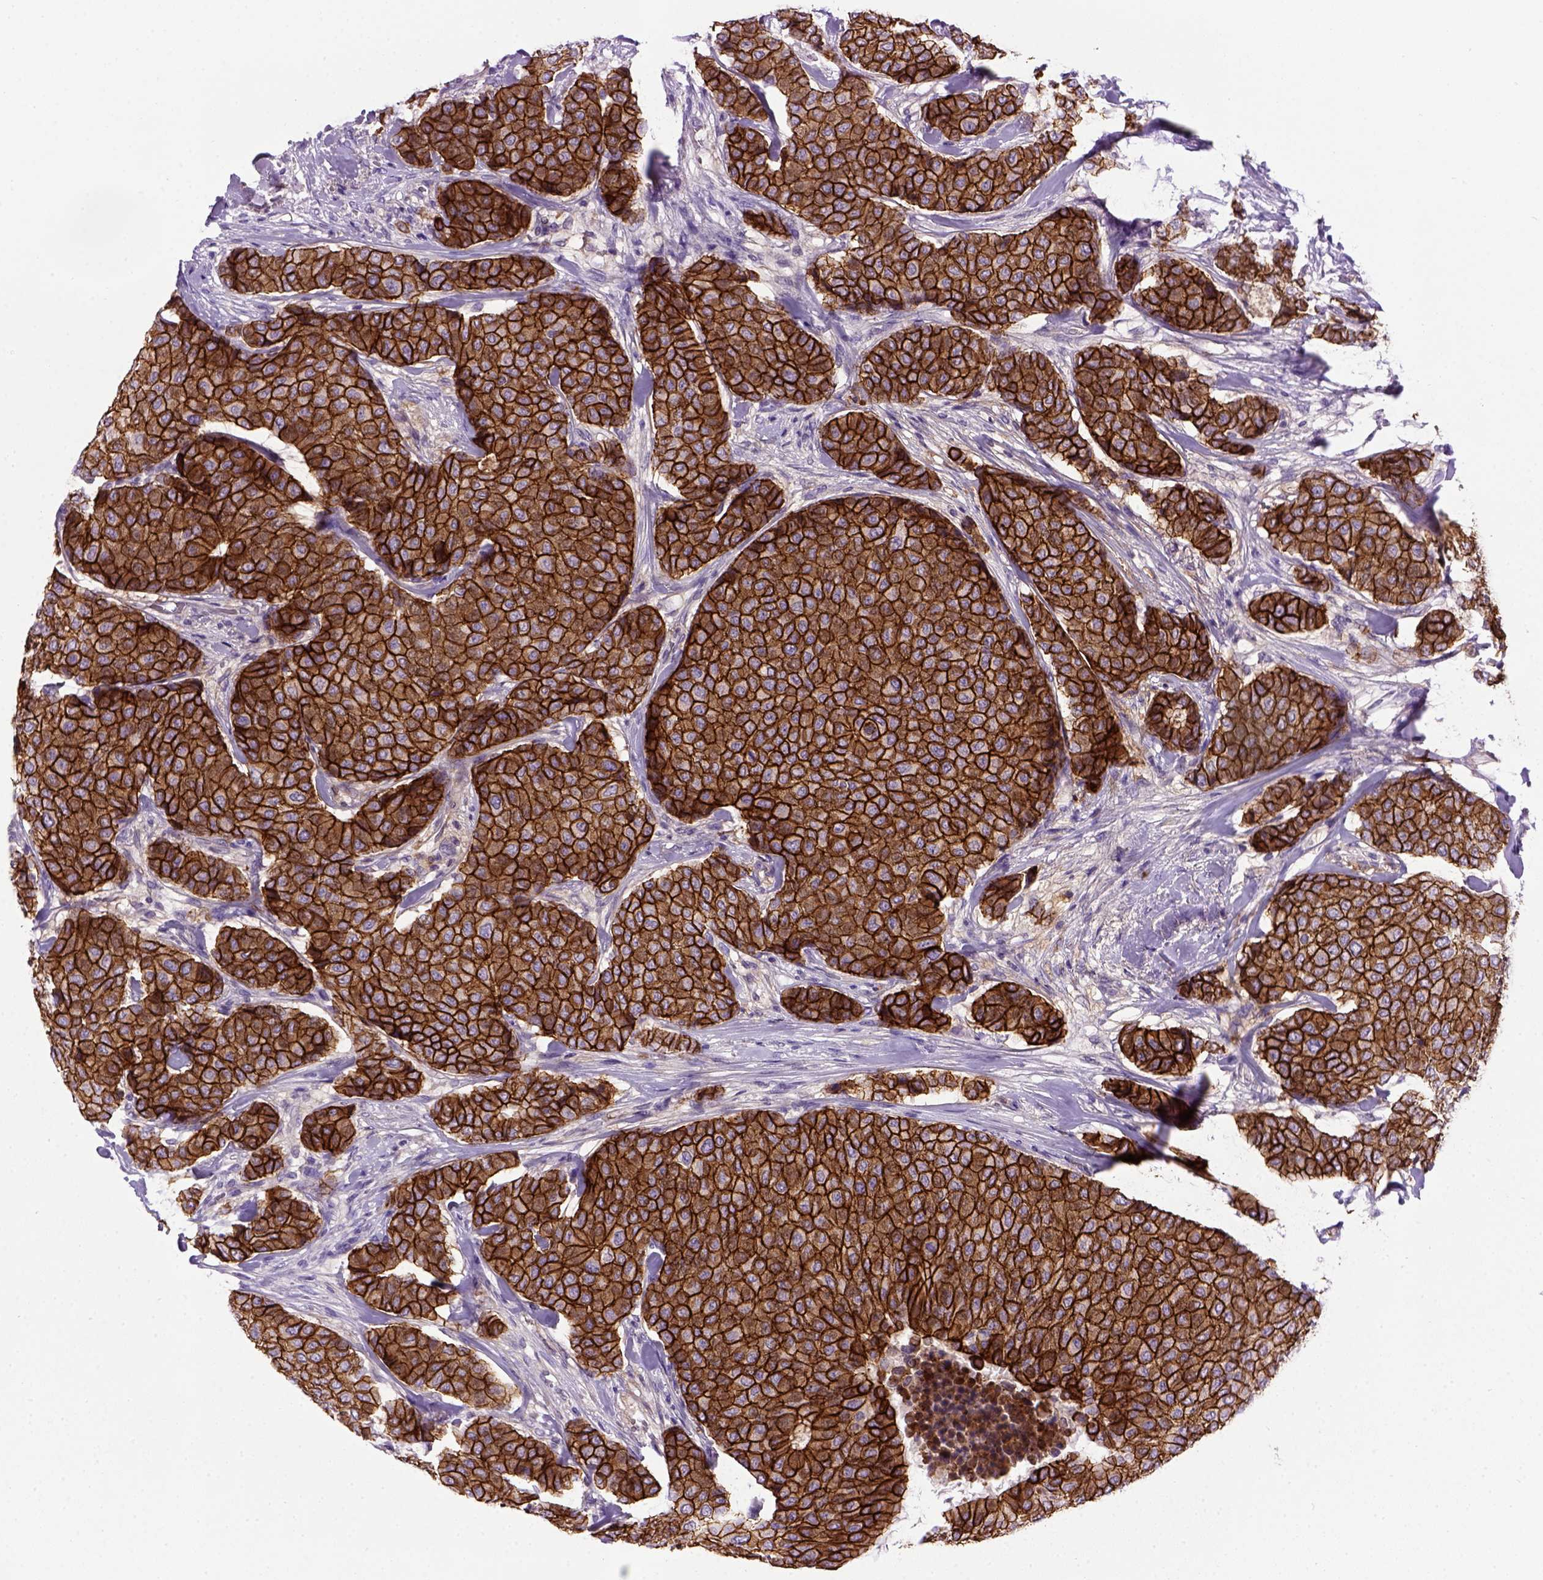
{"staining": {"intensity": "strong", "quantity": ">75%", "location": "cytoplasmic/membranous"}, "tissue": "breast cancer", "cell_type": "Tumor cells", "image_type": "cancer", "snomed": [{"axis": "morphology", "description": "Duct carcinoma"}, {"axis": "topography", "description": "Breast"}], "caption": "Breast infiltrating ductal carcinoma stained for a protein exhibits strong cytoplasmic/membranous positivity in tumor cells. The staining was performed using DAB, with brown indicating positive protein expression. Nuclei are stained blue with hematoxylin.", "gene": "CDH1", "patient": {"sex": "female", "age": 75}}